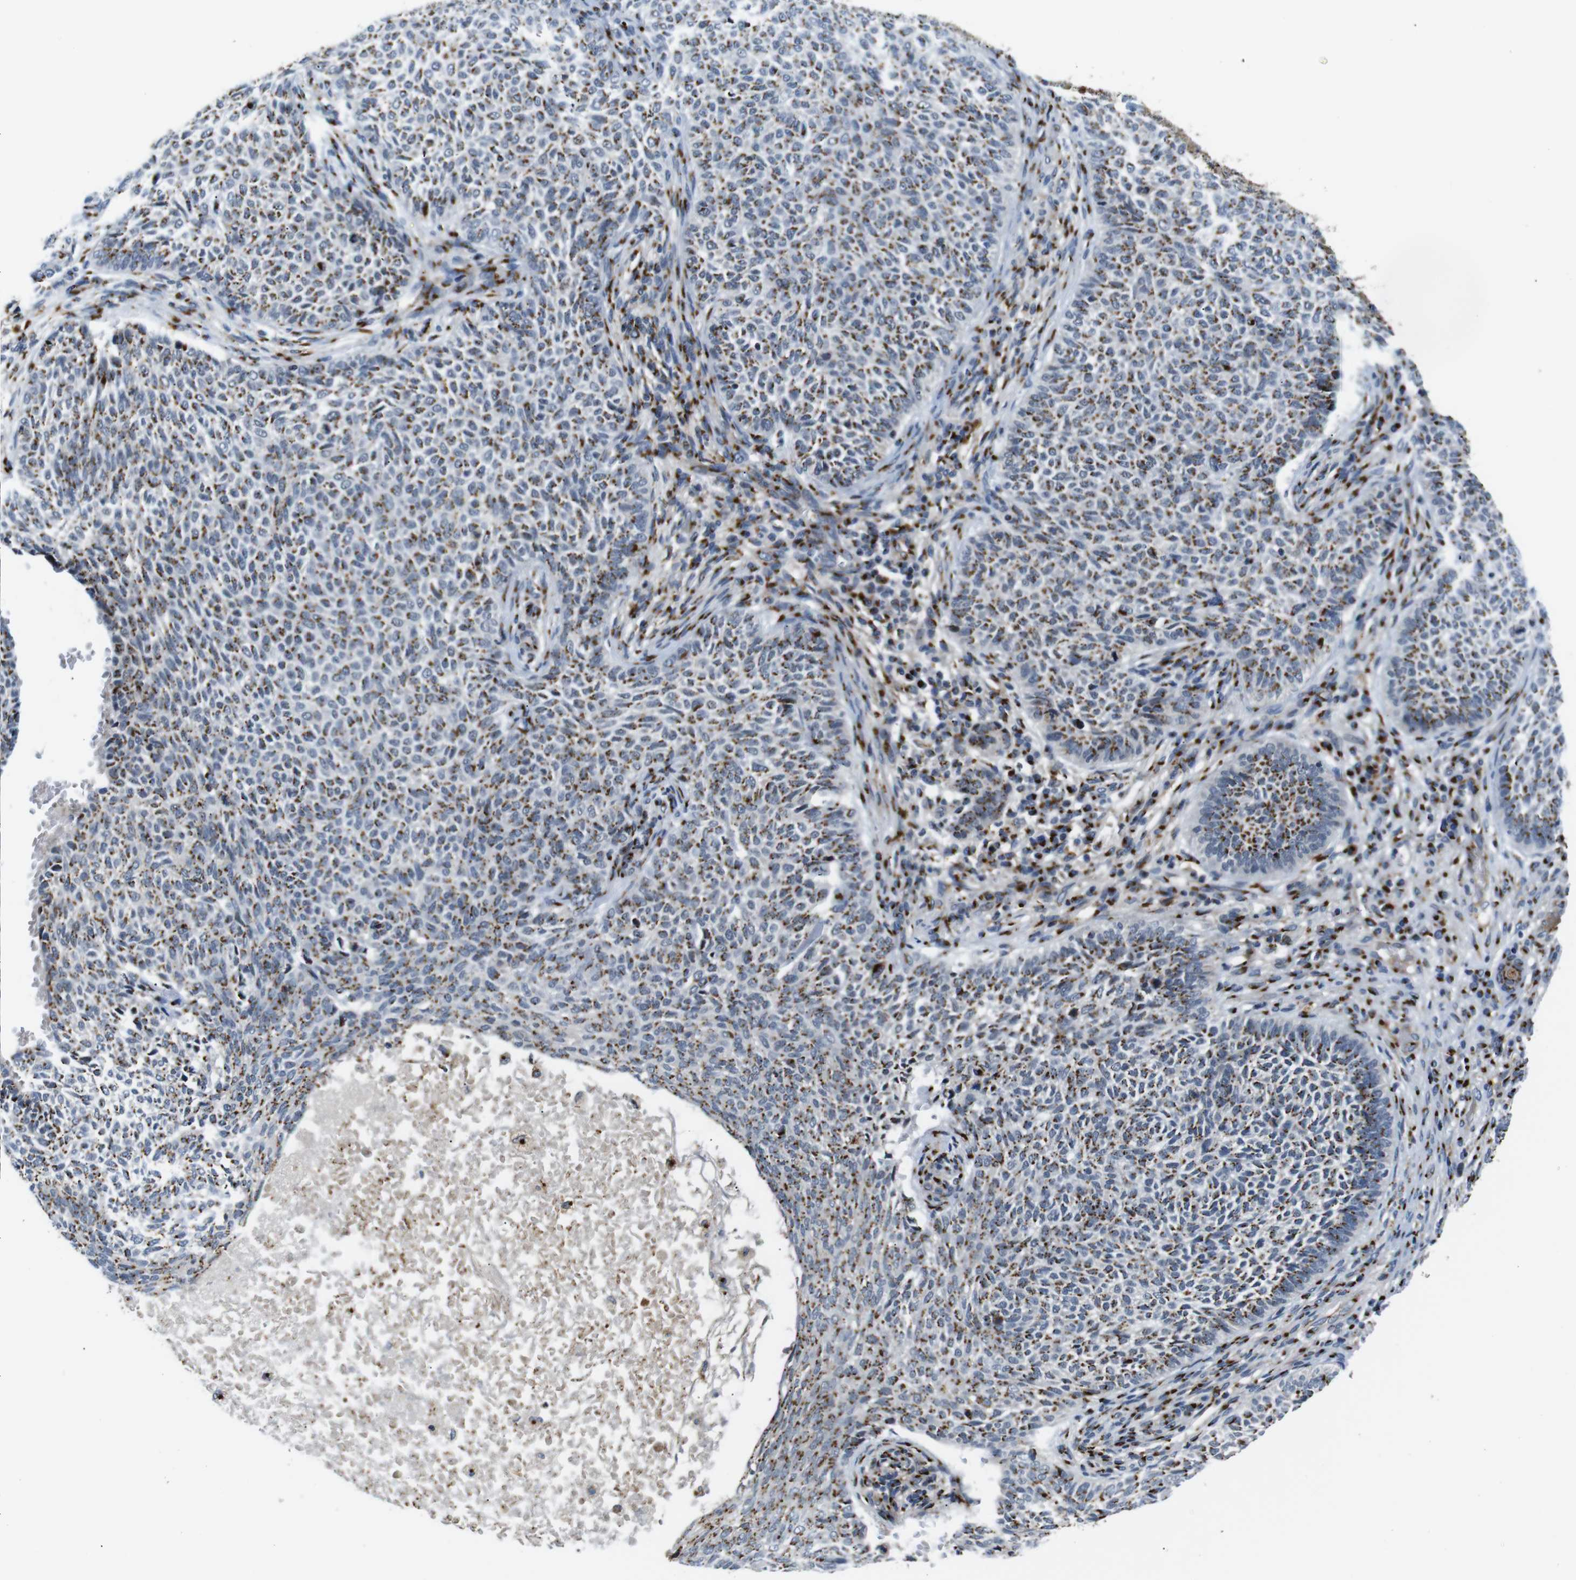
{"staining": {"intensity": "moderate", "quantity": ">75%", "location": "cytoplasmic/membranous"}, "tissue": "skin cancer", "cell_type": "Tumor cells", "image_type": "cancer", "snomed": [{"axis": "morphology", "description": "Basal cell carcinoma"}, {"axis": "topography", "description": "Skin"}], "caption": "A micrograph of human skin cancer (basal cell carcinoma) stained for a protein demonstrates moderate cytoplasmic/membranous brown staining in tumor cells.", "gene": "TGOLN2", "patient": {"sex": "male", "age": 87}}